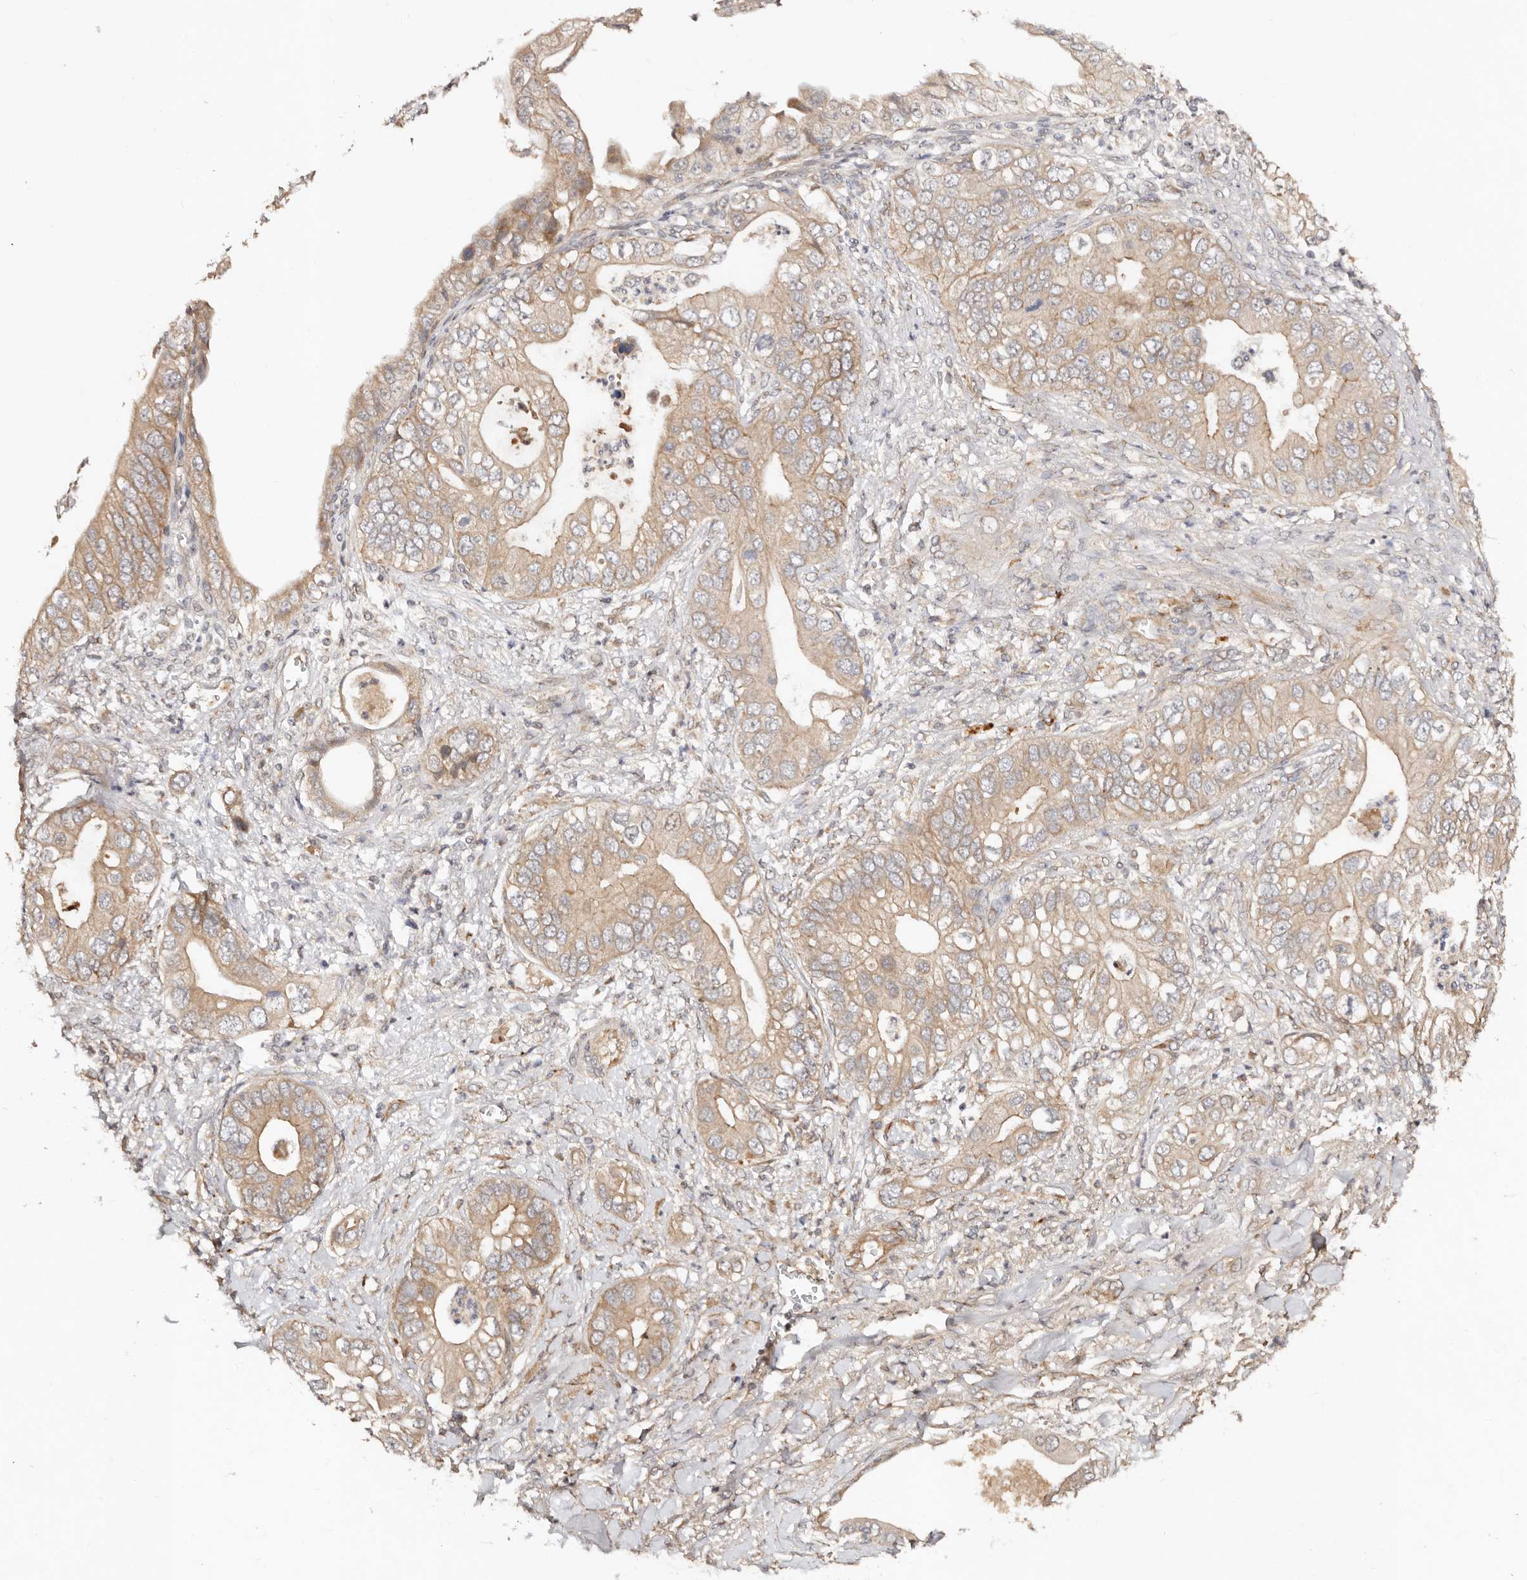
{"staining": {"intensity": "moderate", "quantity": ">75%", "location": "cytoplasmic/membranous"}, "tissue": "pancreatic cancer", "cell_type": "Tumor cells", "image_type": "cancer", "snomed": [{"axis": "morphology", "description": "Adenocarcinoma, NOS"}, {"axis": "topography", "description": "Pancreas"}], "caption": "Pancreatic cancer (adenocarcinoma) stained with DAB IHC displays medium levels of moderate cytoplasmic/membranous expression in approximately >75% of tumor cells.", "gene": "DENND11", "patient": {"sex": "female", "age": 78}}